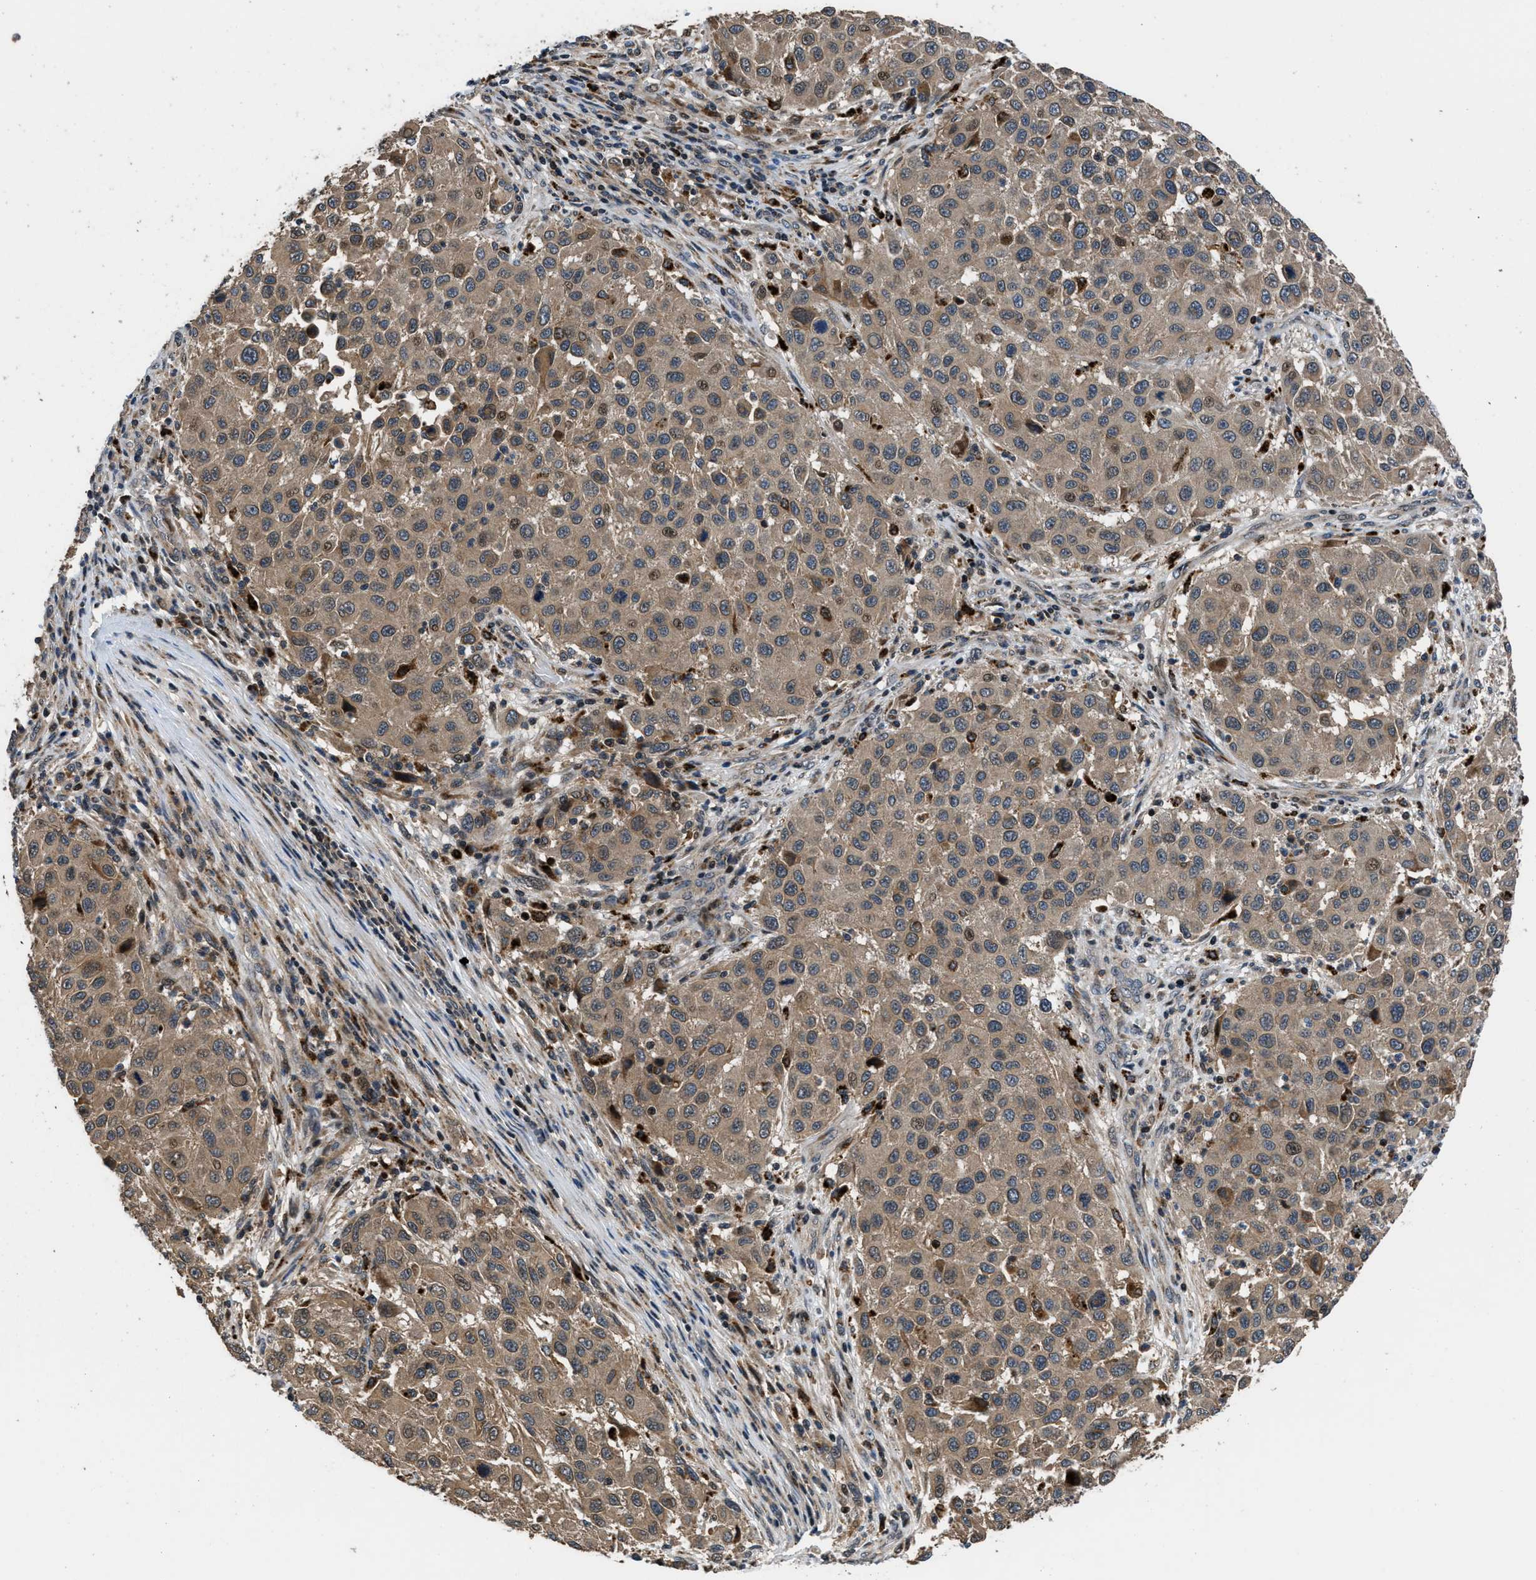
{"staining": {"intensity": "weak", "quantity": ">75%", "location": "cytoplasmic/membranous"}, "tissue": "melanoma", "cell_type": "Tumor cells", "image_type": "cancer", "snomed": [{"axis": "morphology", "description": "Malignant melanoma, Metastatic site"}, {"axis": "topography", "description": "Lymph node"}], "caption": "Protein expression analysis of human melanoma reveals weak cytoplasmic/membranous staining in about >75% of tumor cells.", "gene": "CTBS", "patient": {"sex": "male", "age": 61}}